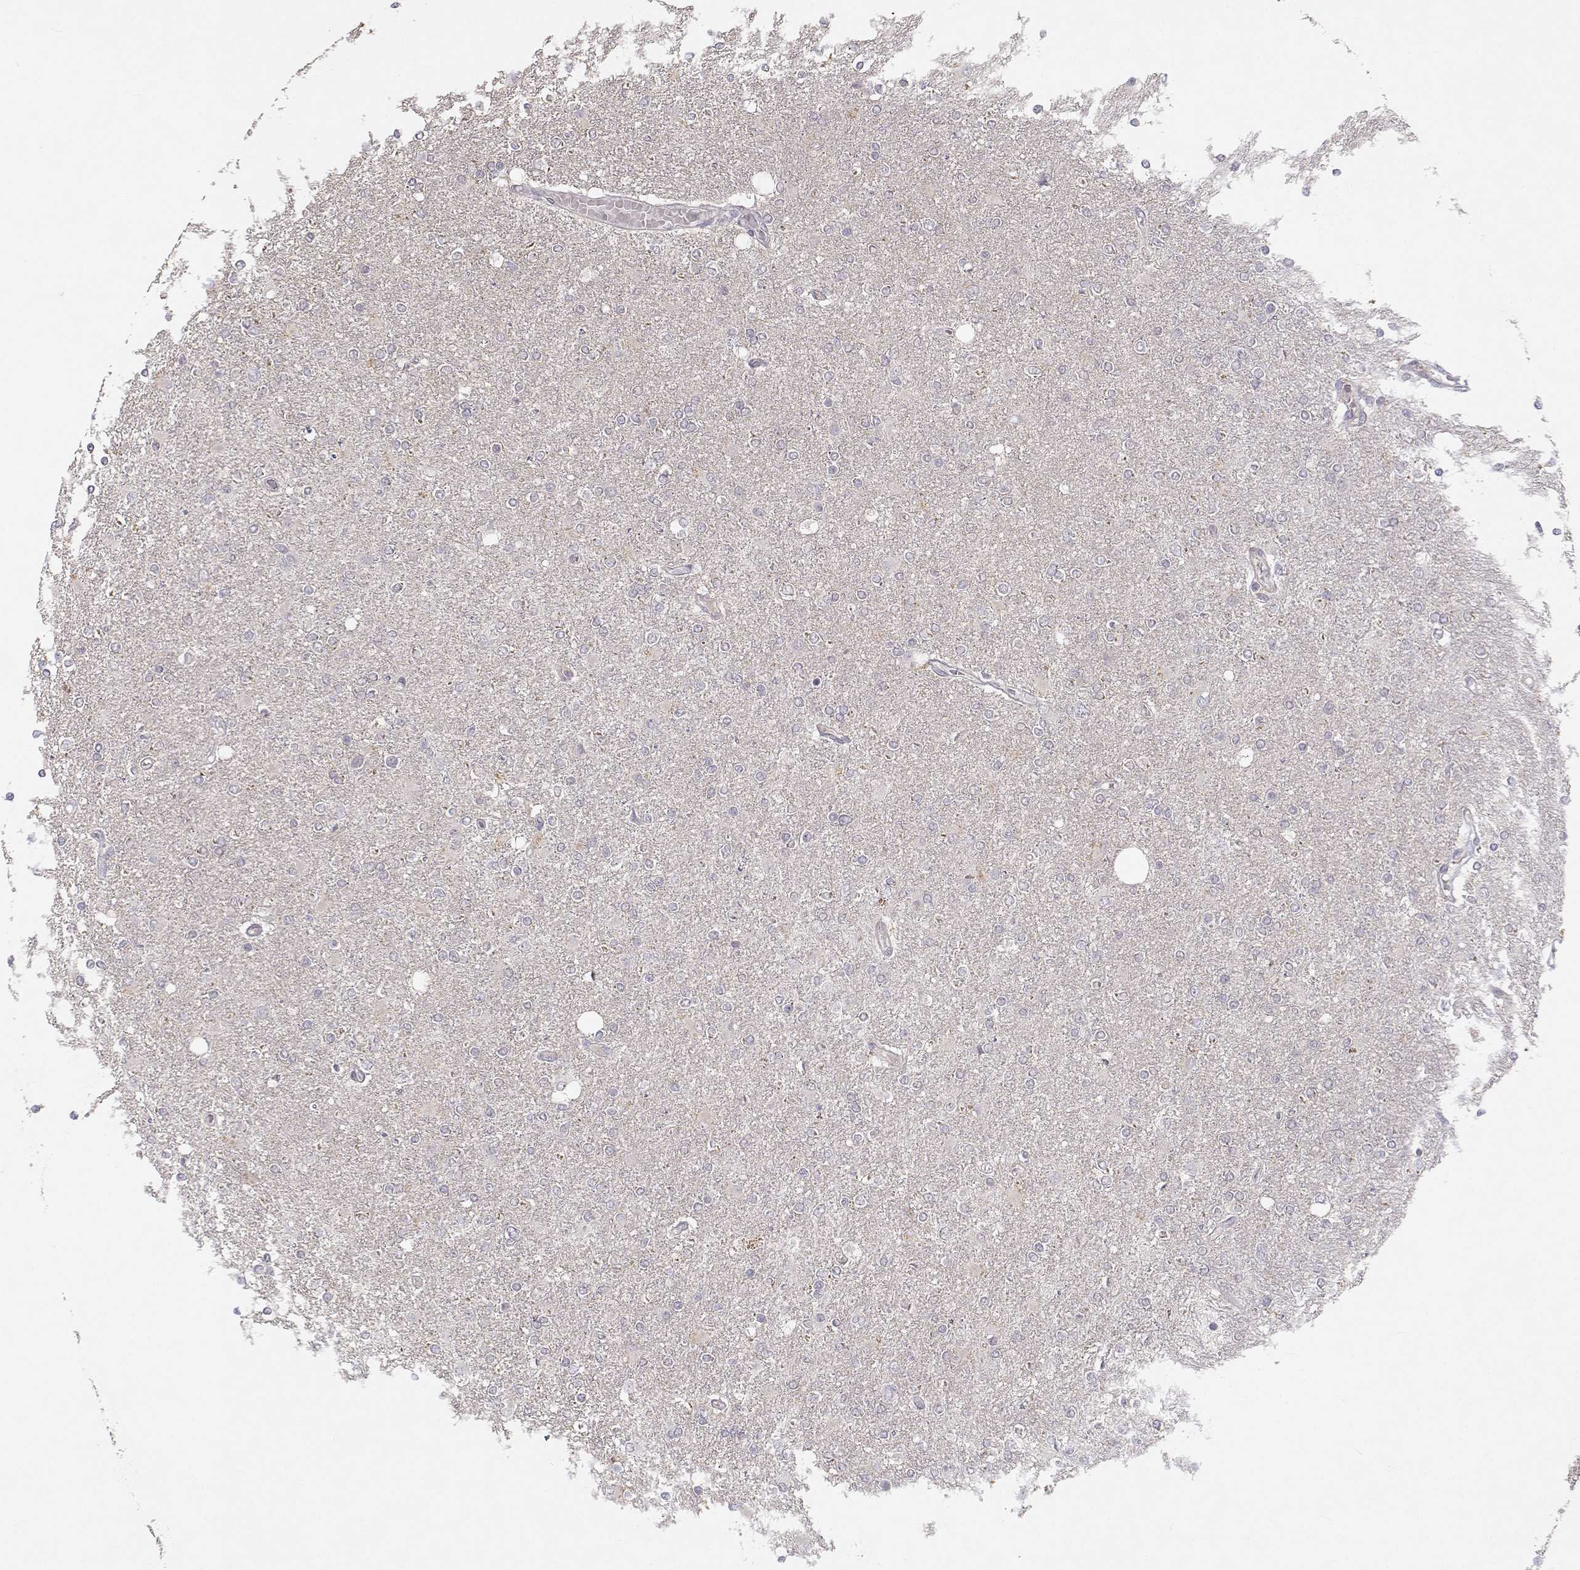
{"staining": {"intensity": "negative", "quantity": "none", "location": "none"}, "tissue": "glioma", "cell_type": "Tumor cells", "image_type": "cancer", "snomed": [{"axis": "morphology", "description": "Glioma, malignant, High grade"}, {"axis": "topography", "description": "Cerebral cortex"}], "caption": "IHC photomicrograph of human glioma stained for a protein (brown), which exhibits no positivity in tumor cells.", "gene": "BMX", "patient": {"sex": "male", "age": 70}}